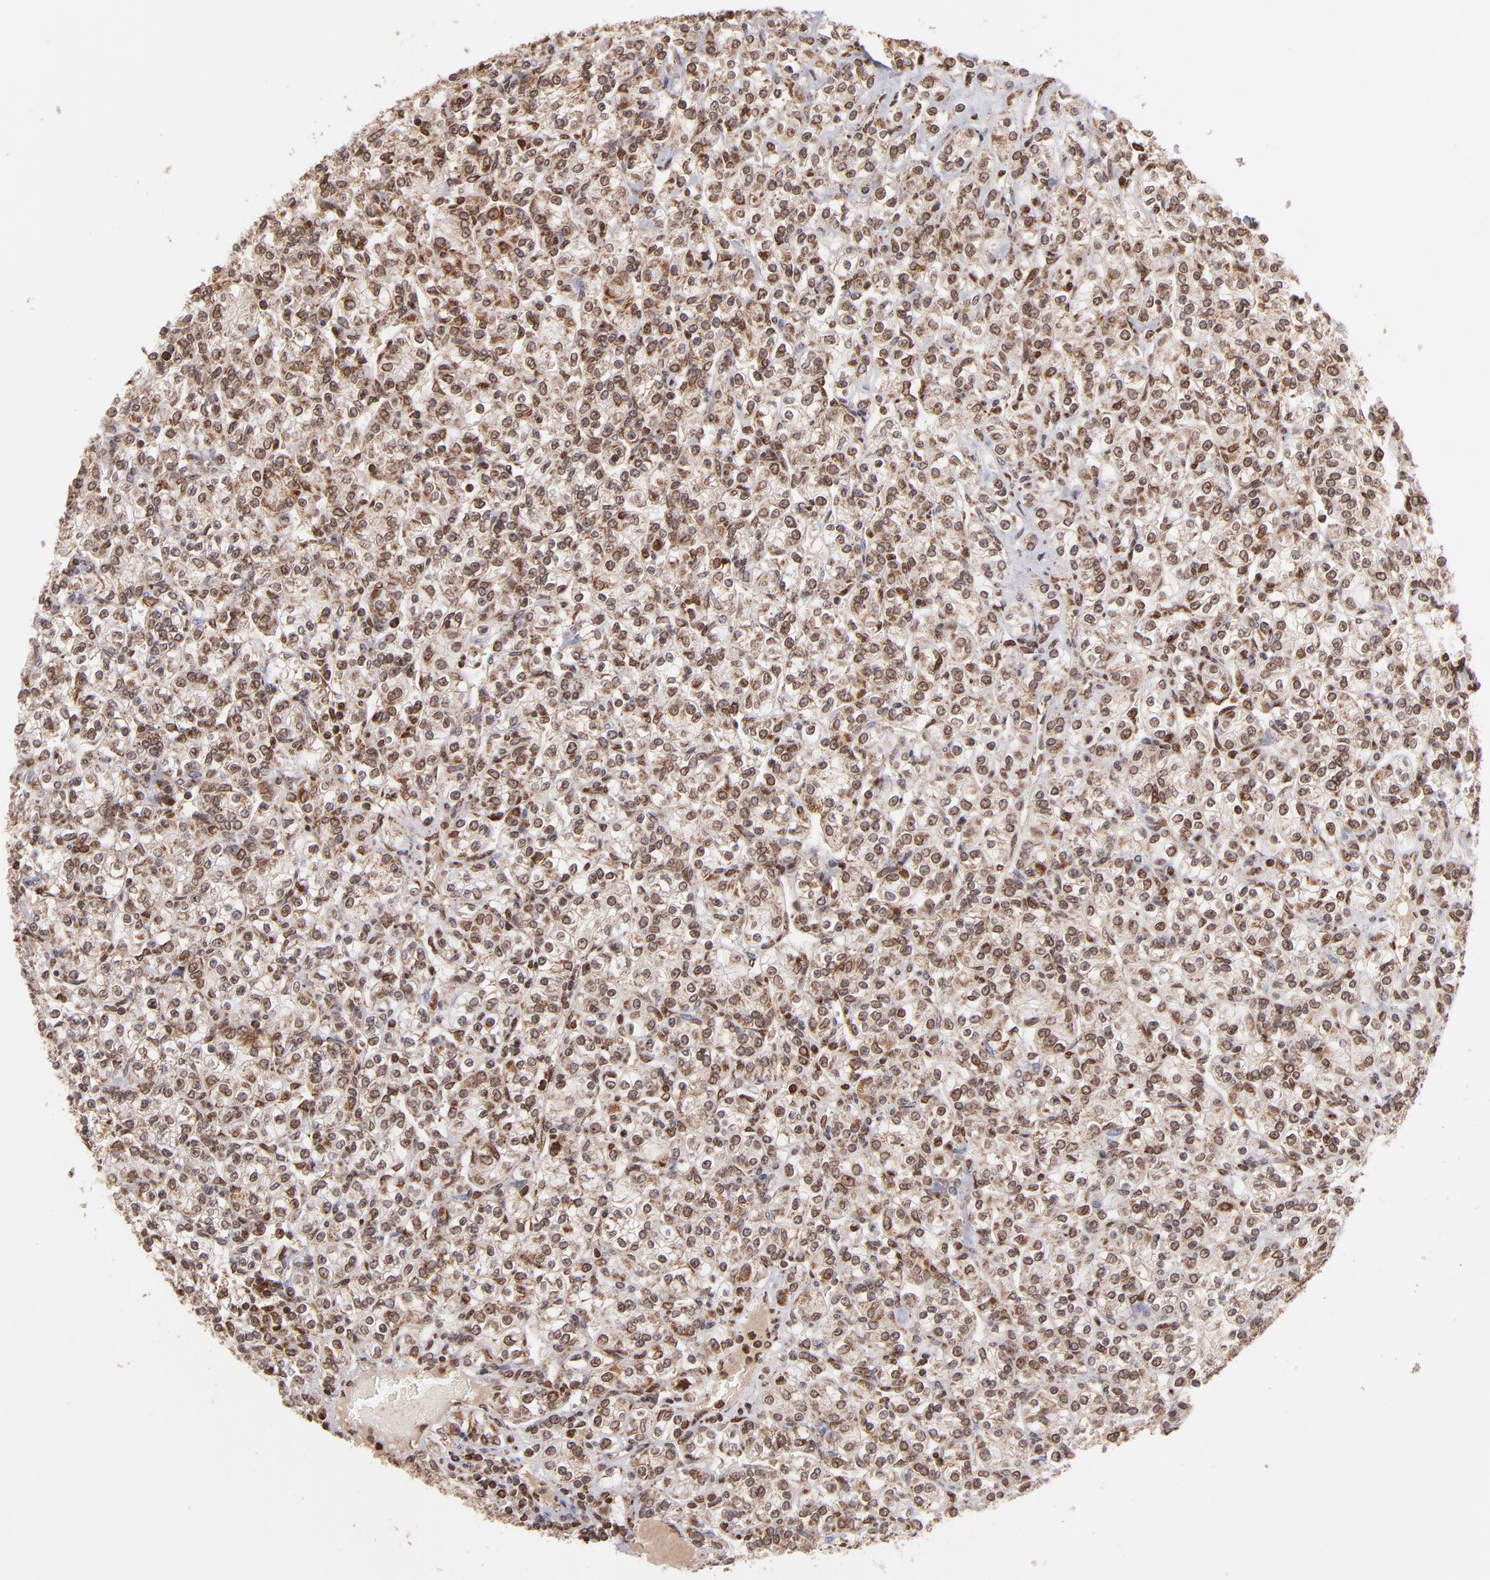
{"staining": {"intensity": "weak", "quantity": ">75%", "location": "cytoplasmic/membranous,nuclear"}, "tissue": "renal cancer", "cell_type": "Tumor cells", "image_type": "cancer", "snomed": [{"axis": "morphology", "description": "Adenocarcinoma, NOS"}, {"axis": "topography", "description": "Kidney"}], "caption": "An immunohistochemistry (IHC) photomicrograph of neoplastic tissue is shown. Protein staining in brown shows weak cytoplasmic/membranous and nuclear positivity in renal adenocarcinoma within tumor cells. (brown staining indicates protein expression, while blue staining denotes nuclei).", "gene": "TOP1MT", "patient": {"sex": "male", "age": 77}}